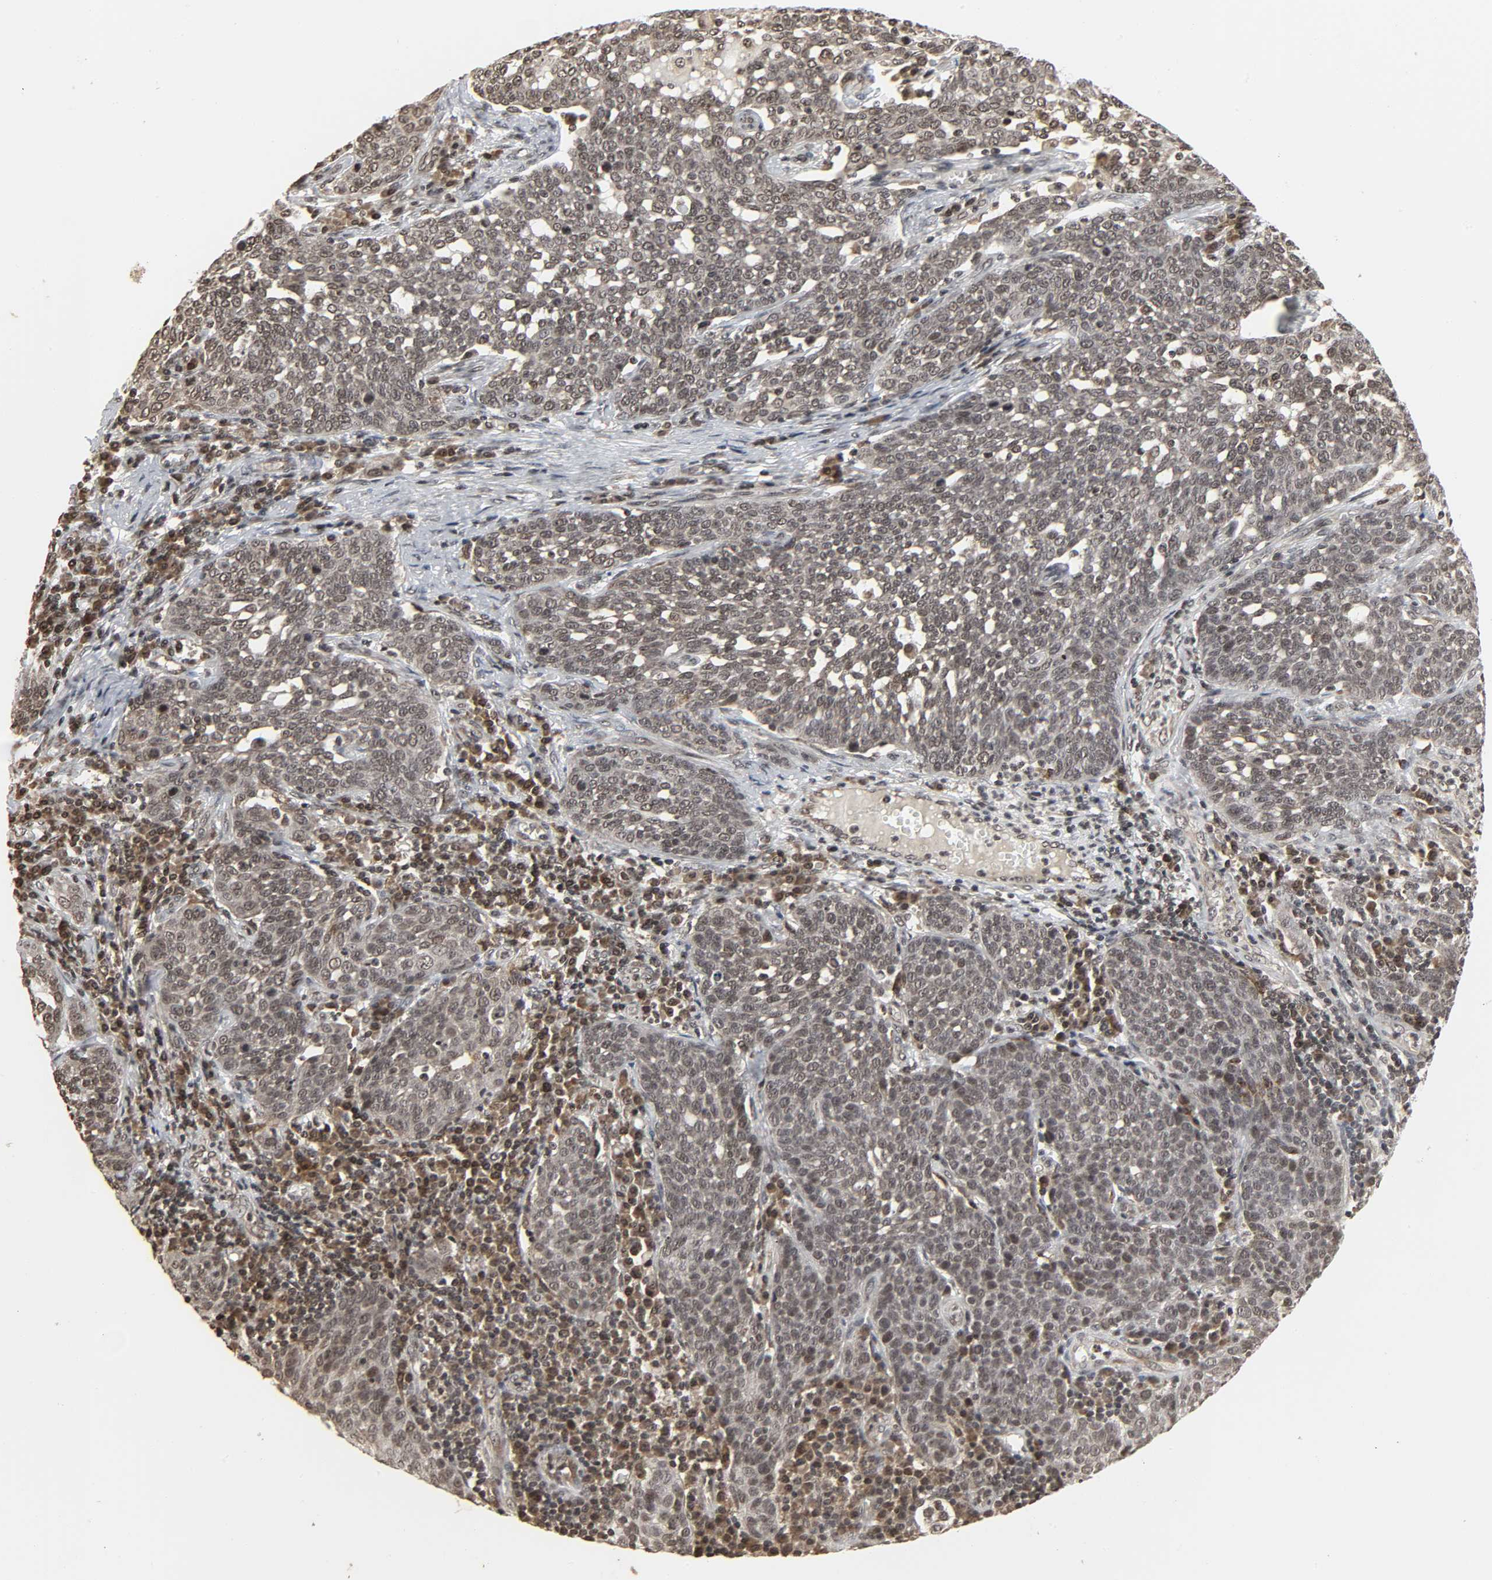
{"staining": {"intensity": "weak", "quantity": "25%-75%", "location": "nuclear"}, "tissue": "cervical cancer", "cell_type": "Tumor cells", "image_type": "cancer", "snomed": [{"axis": "morphology", "description": "Squamous cell carcinoma, NOS"}, {"axis": "topography", "description": "Cervix"}], "caption": "A photomicrograph of human squamous cell carcinoma (cervical) stained for a protein displays weak nuclear brown staining in tumor cells.", "gene": "XRCC1", "patient": {"sex": "female", "age": 34}}